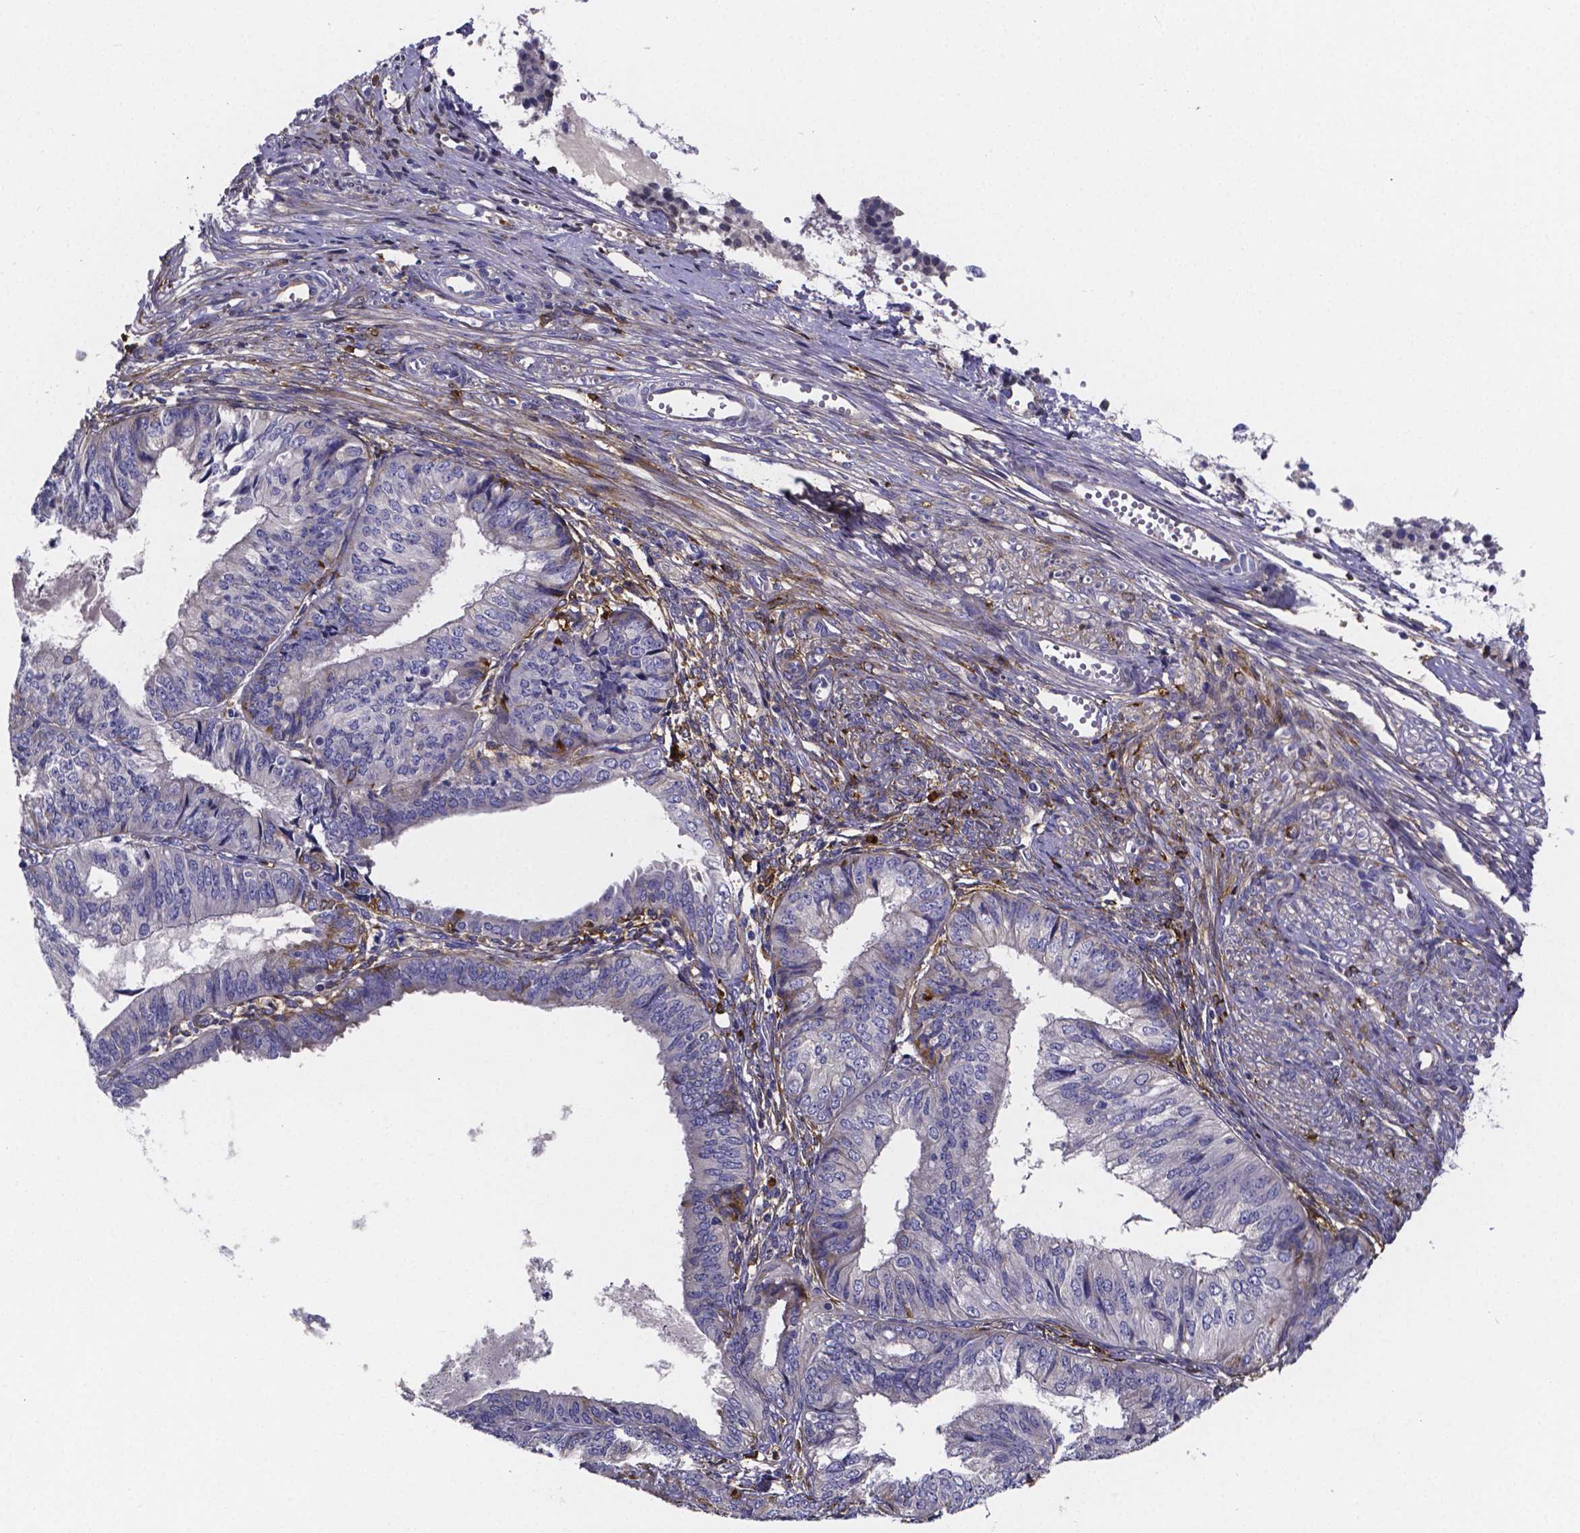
{"staining": {"intensity": "negative", "quantity": "none", "location": "none"}, "tissue": "endometrial cancer", "cell_type": "Tumor cells", "image_type": "cancer", "snomed": [{"axis": "morphology", "description": "Adenocarcinoma, NOS"}, {"axis": "topography", "description": "Endometrium"}], "caption": "Endometrial cancer (adenocarcinoma) stained for a protein using IHC reveals no staining tumor cells.", "gene": "SFRP4", "patient": {"sex": "female", "age": 58}}